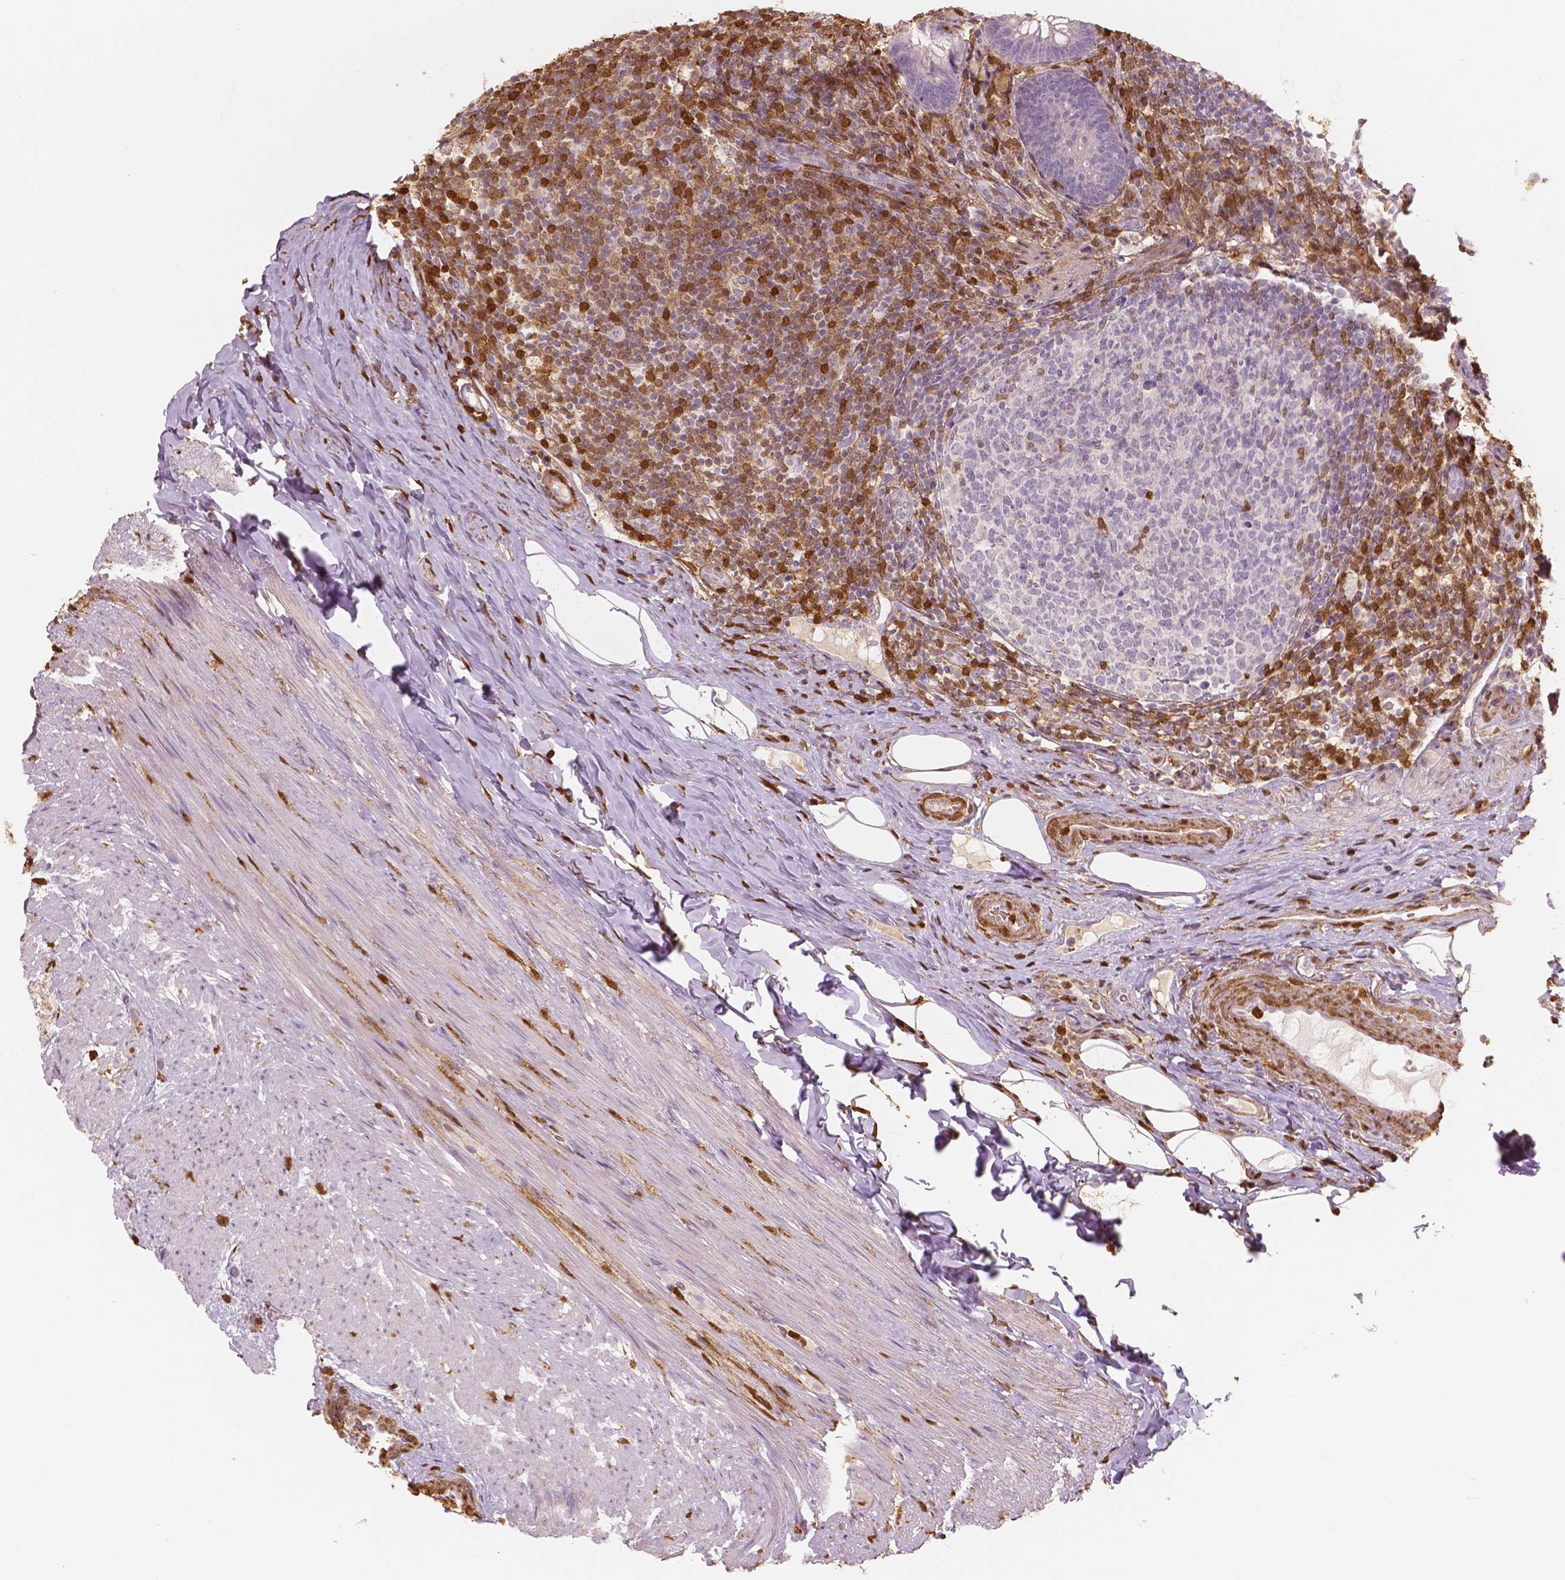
{"staining": {"intensity": "negative", "quantity": "none", "location": "none"}, "tissue": "appendix", "cell_type": "Glandular cells", "image_type": "normal", "snomed": [{"axis": "morphology", "description": "Normal tissue, NOS"}, {"axis": "topography", "description": "Appendix"}], "caption": "Immunohistochemistry (IHC) histopathology image of benign appendix stained for a protein (brown), which reveals no staining in glandular cells. (DAB immunohistochemistry (IHC) visualized using brightfield microscopy, high magnification).", "gene": "S100A4", "patient": {"sex": "male", "age": 47}}